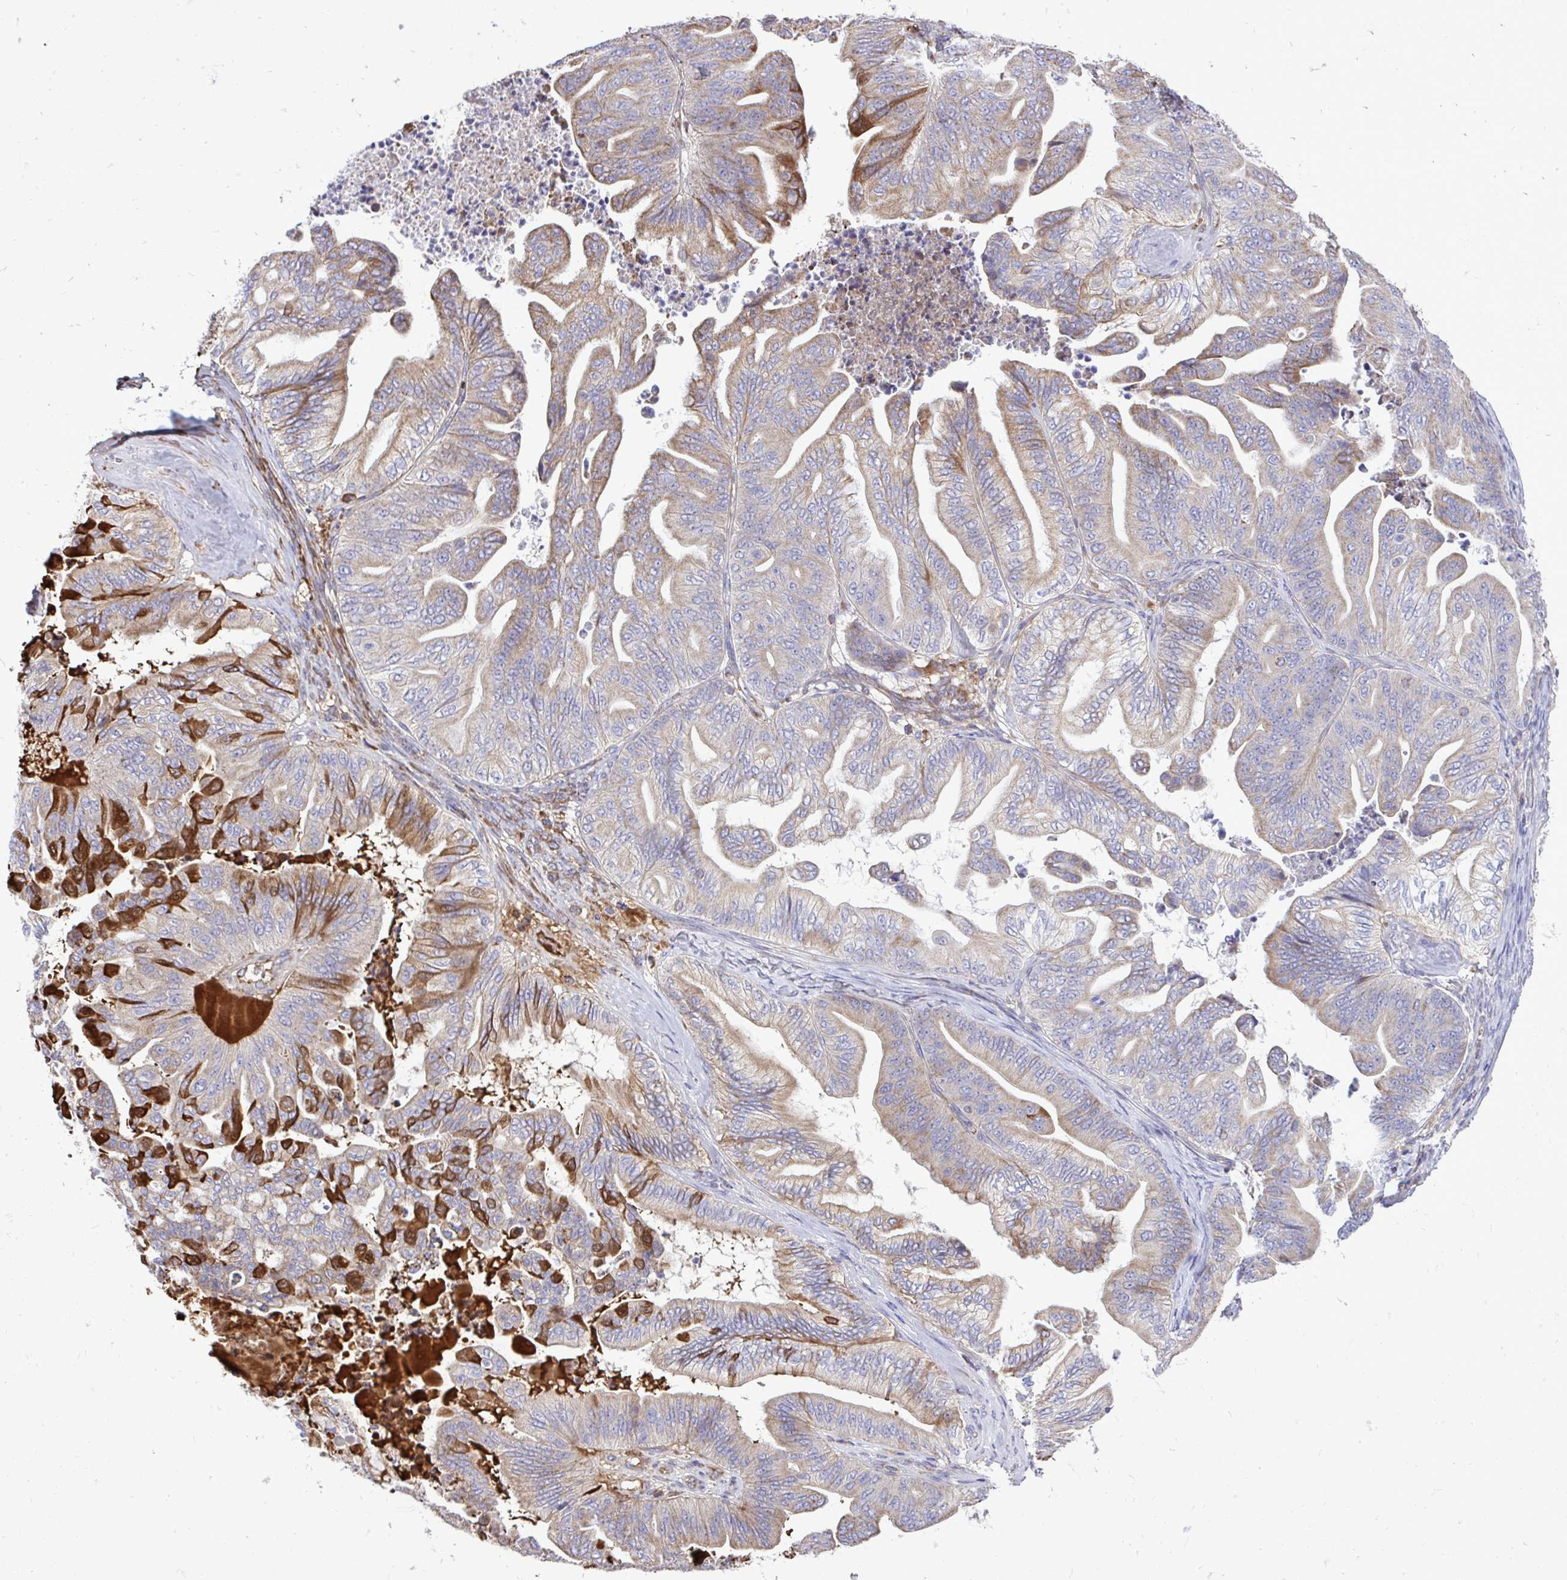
{"staining": {"intensity": "moderate", "quantity": "25%-75%", "location": "cytoplasmic/membranous"}, "tissue": "ovarian cancer", "cell_type": "Tumor cells", "image_type": "cancer", "snomed": [{"axis": "morphology", "description": "Cystadenocarcinoma, mucinous, NOS"}, {"axis": "topography", "description": "Ovary"}], "caption": "Ovarian cancer (mucinous cystadenocarcinoma) was stained to show a protein in brown. There is medium levels of moderate cytoplasmic/membranous staining in approximately 25%-75% of tumor cells.", "gene": "ATP13A2", "patient": {"sex": "female", "age": 67}}